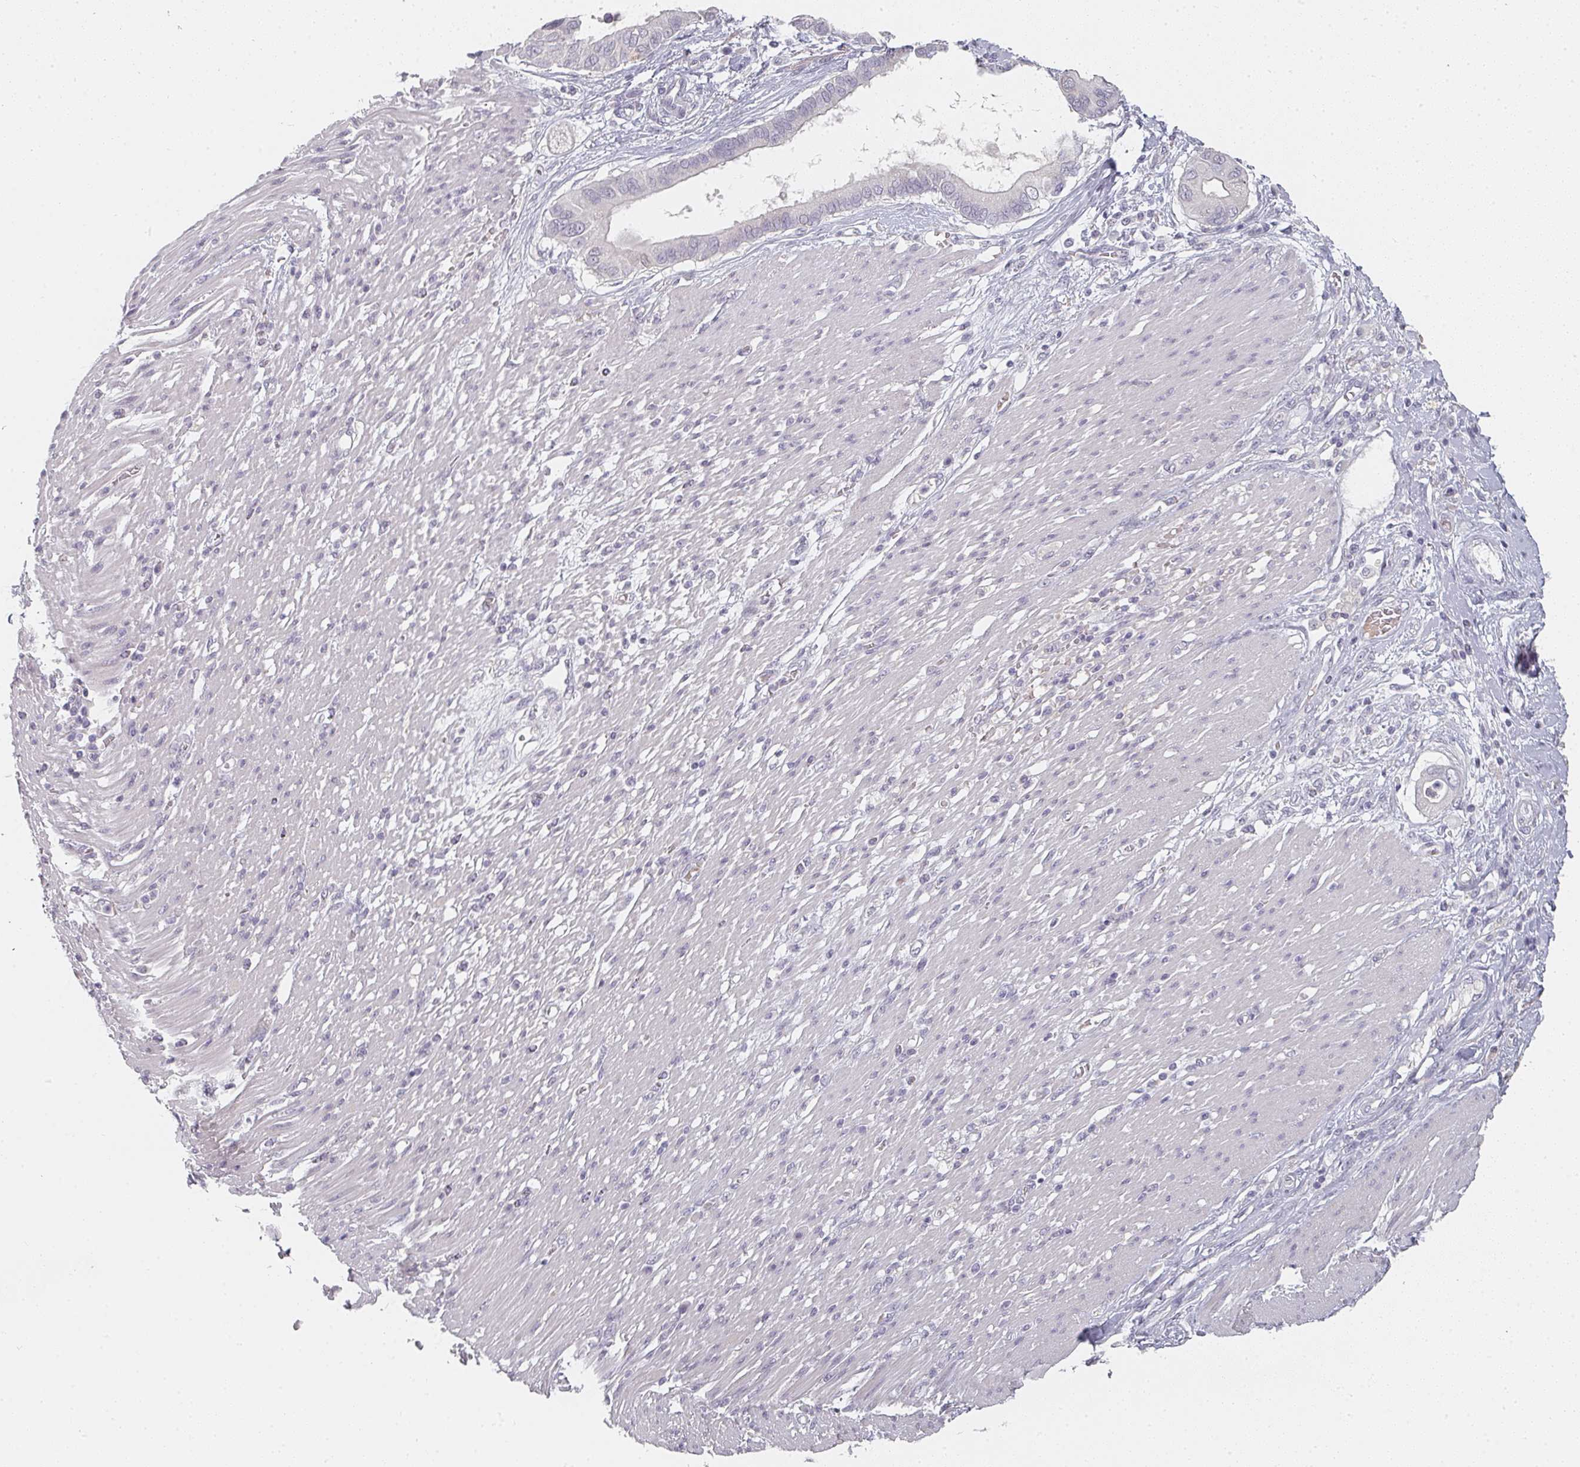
{"staining": {"intensity": "negative", "quantity": "none", "location": "none"}, "tissue": "pancreatic cancer", "cell_type": "Tumor cells", "image_type": "cancer", "snomed": [{"axis": "morphology", "description": "Adenocarcinoma, NOS"}, {"axis": "topography", "description": "Pancreas"}], "caption": "The immunohistochemistry micrograph has no significant positivity in tumor cells of pancreatic adenocarcinoma tissue.", "gene": "SHISA2", "patient": {"sex": "male", "age": 68}}